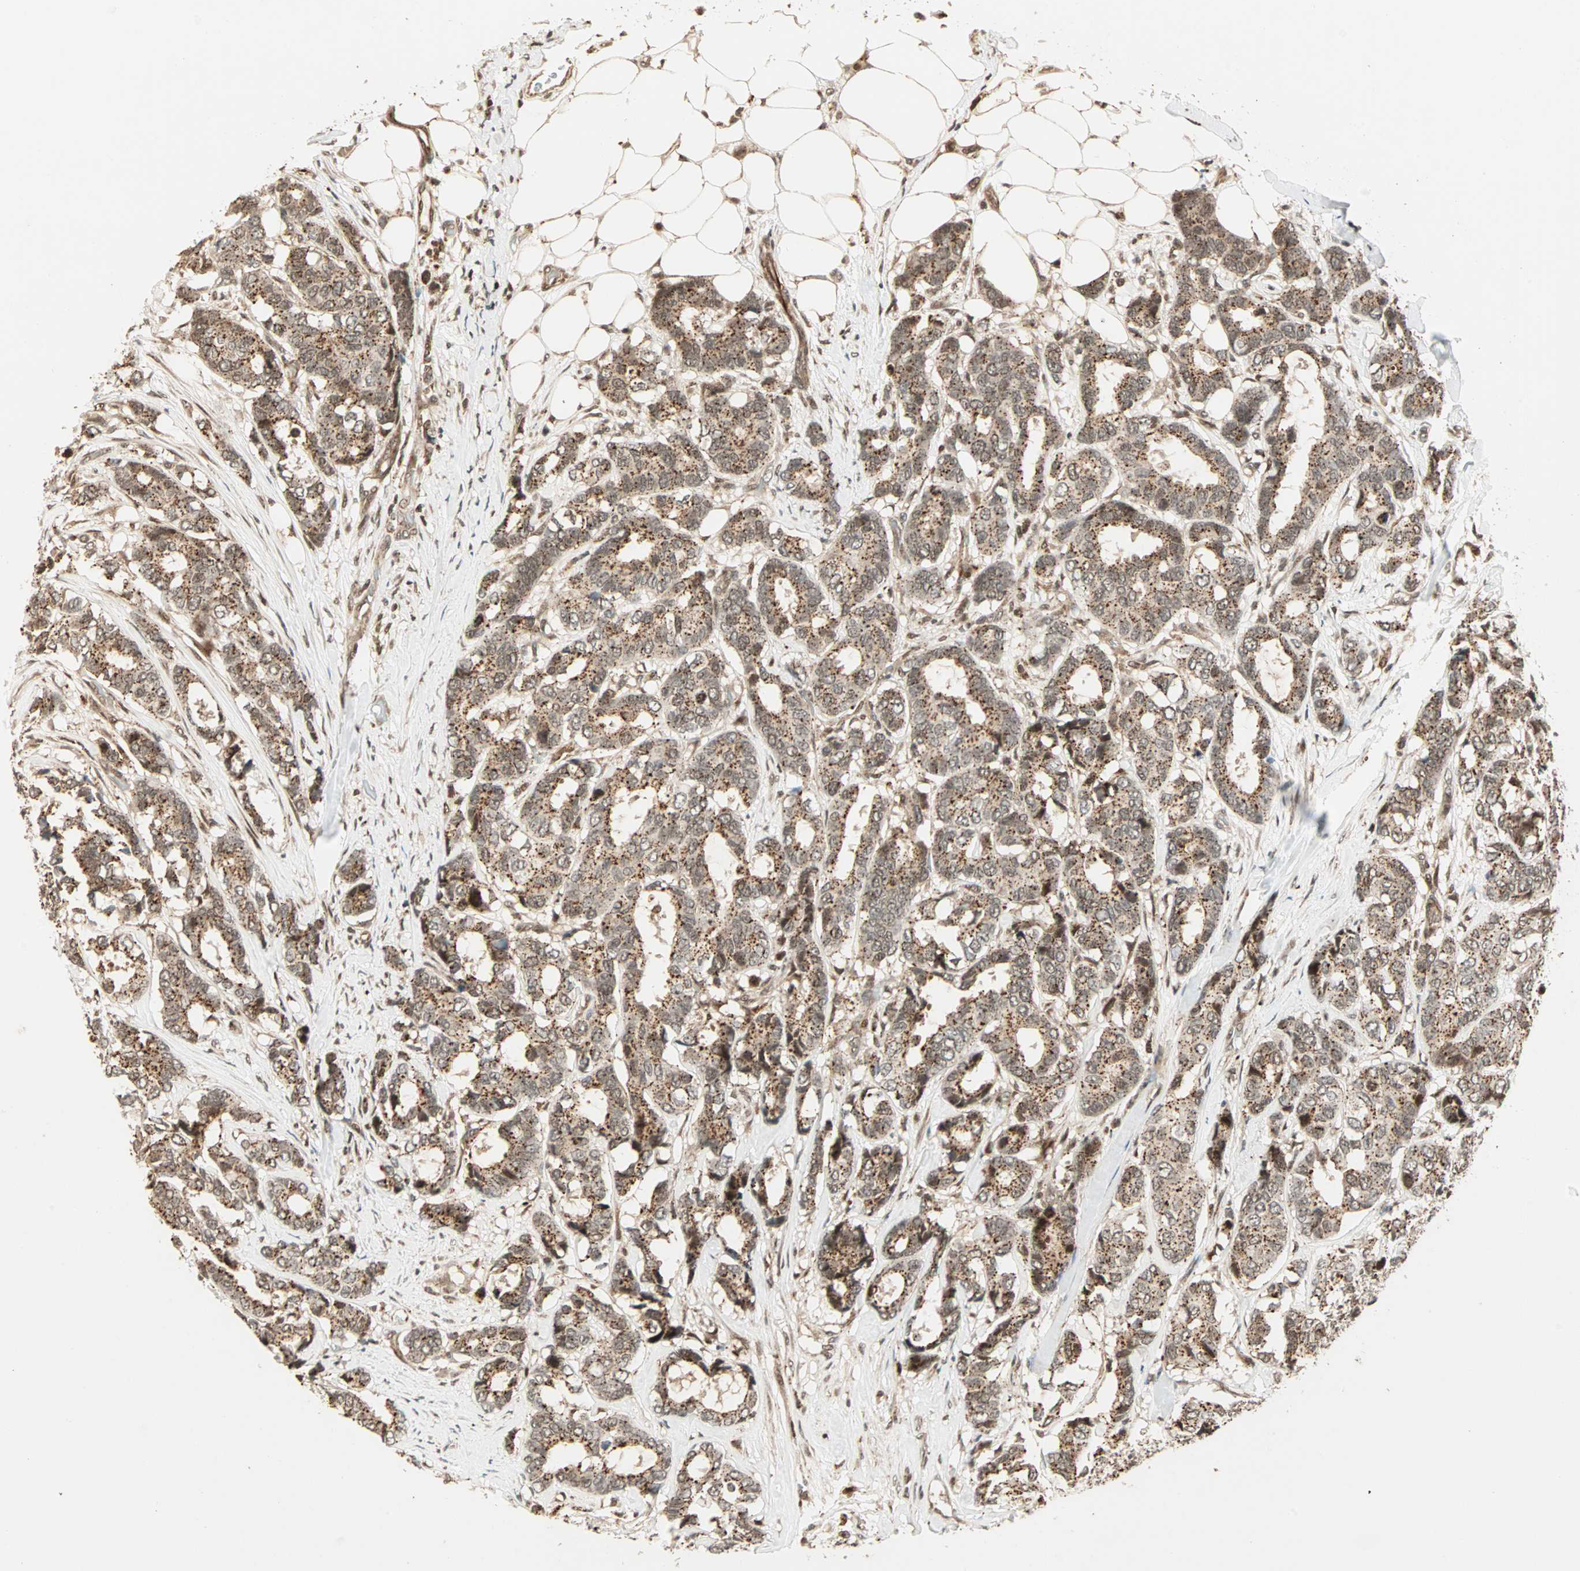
{"staining": {"intensity": "moderate", "quantity": ">75%", "location": "cytoplasmic/membranous,nuclear"}, "tissue": "breast cancer", "cell_type": "Tumor cells", "image_type": "cancer", "snomed": [{"axis": "morphology", "description": "Duct carcinoma"}, {"axis": "topography", "description": "Breast"}], "caption": "Breast cancer stained with DAB (3,3'-diaminobenzidine) IHC exhibits medium levels of moderate cytoplasmic/membranous and nuclear positivity in about >75% of tumor cells.", "gene": "ZBED9", "patient": {"sex": "female", "age": 87}}